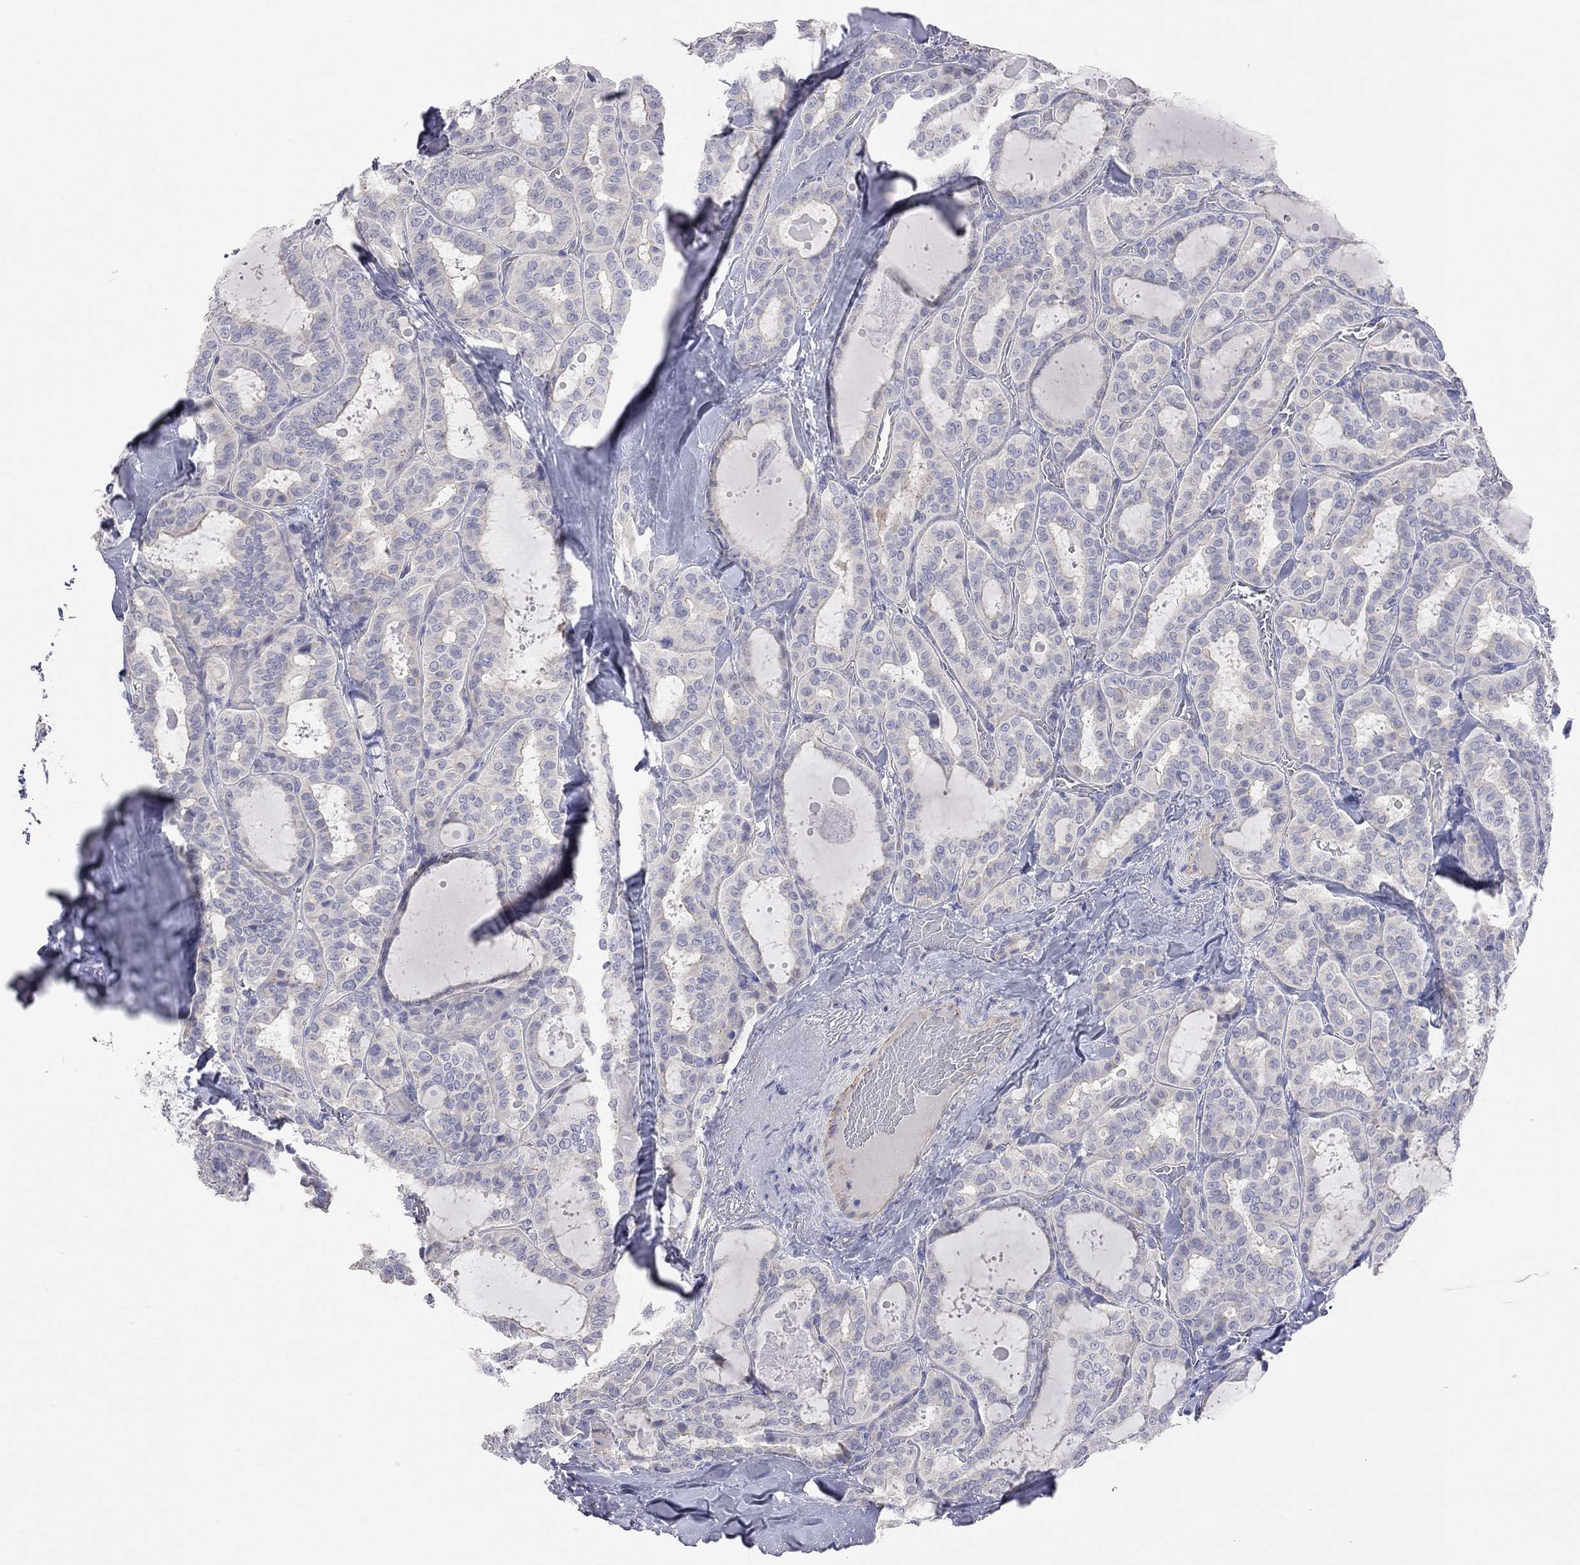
{"staining": {"intensity": "weak", "quantity": "25%-75%", "location": "cytoplasmic/membranous"}, "tissue": "thyroid cancer", "cell_type": "Tumor cells", "image_type": "cancer", "snomed": [{"axis": "morphology", "description": "Papillary adenocarcinoma, NOS"}, {"axis": "topography", "description": "Thyroid gland"}], "caption": "Immunohistochemical staining of human thyroid papillary adenocarcinoma shows low levels of weak cytoplasmic/membranous protein expression in about 25%-75% of tumor cells.", "gene": "KCNB1", "patient": {"sex": "female", "age": 39}}